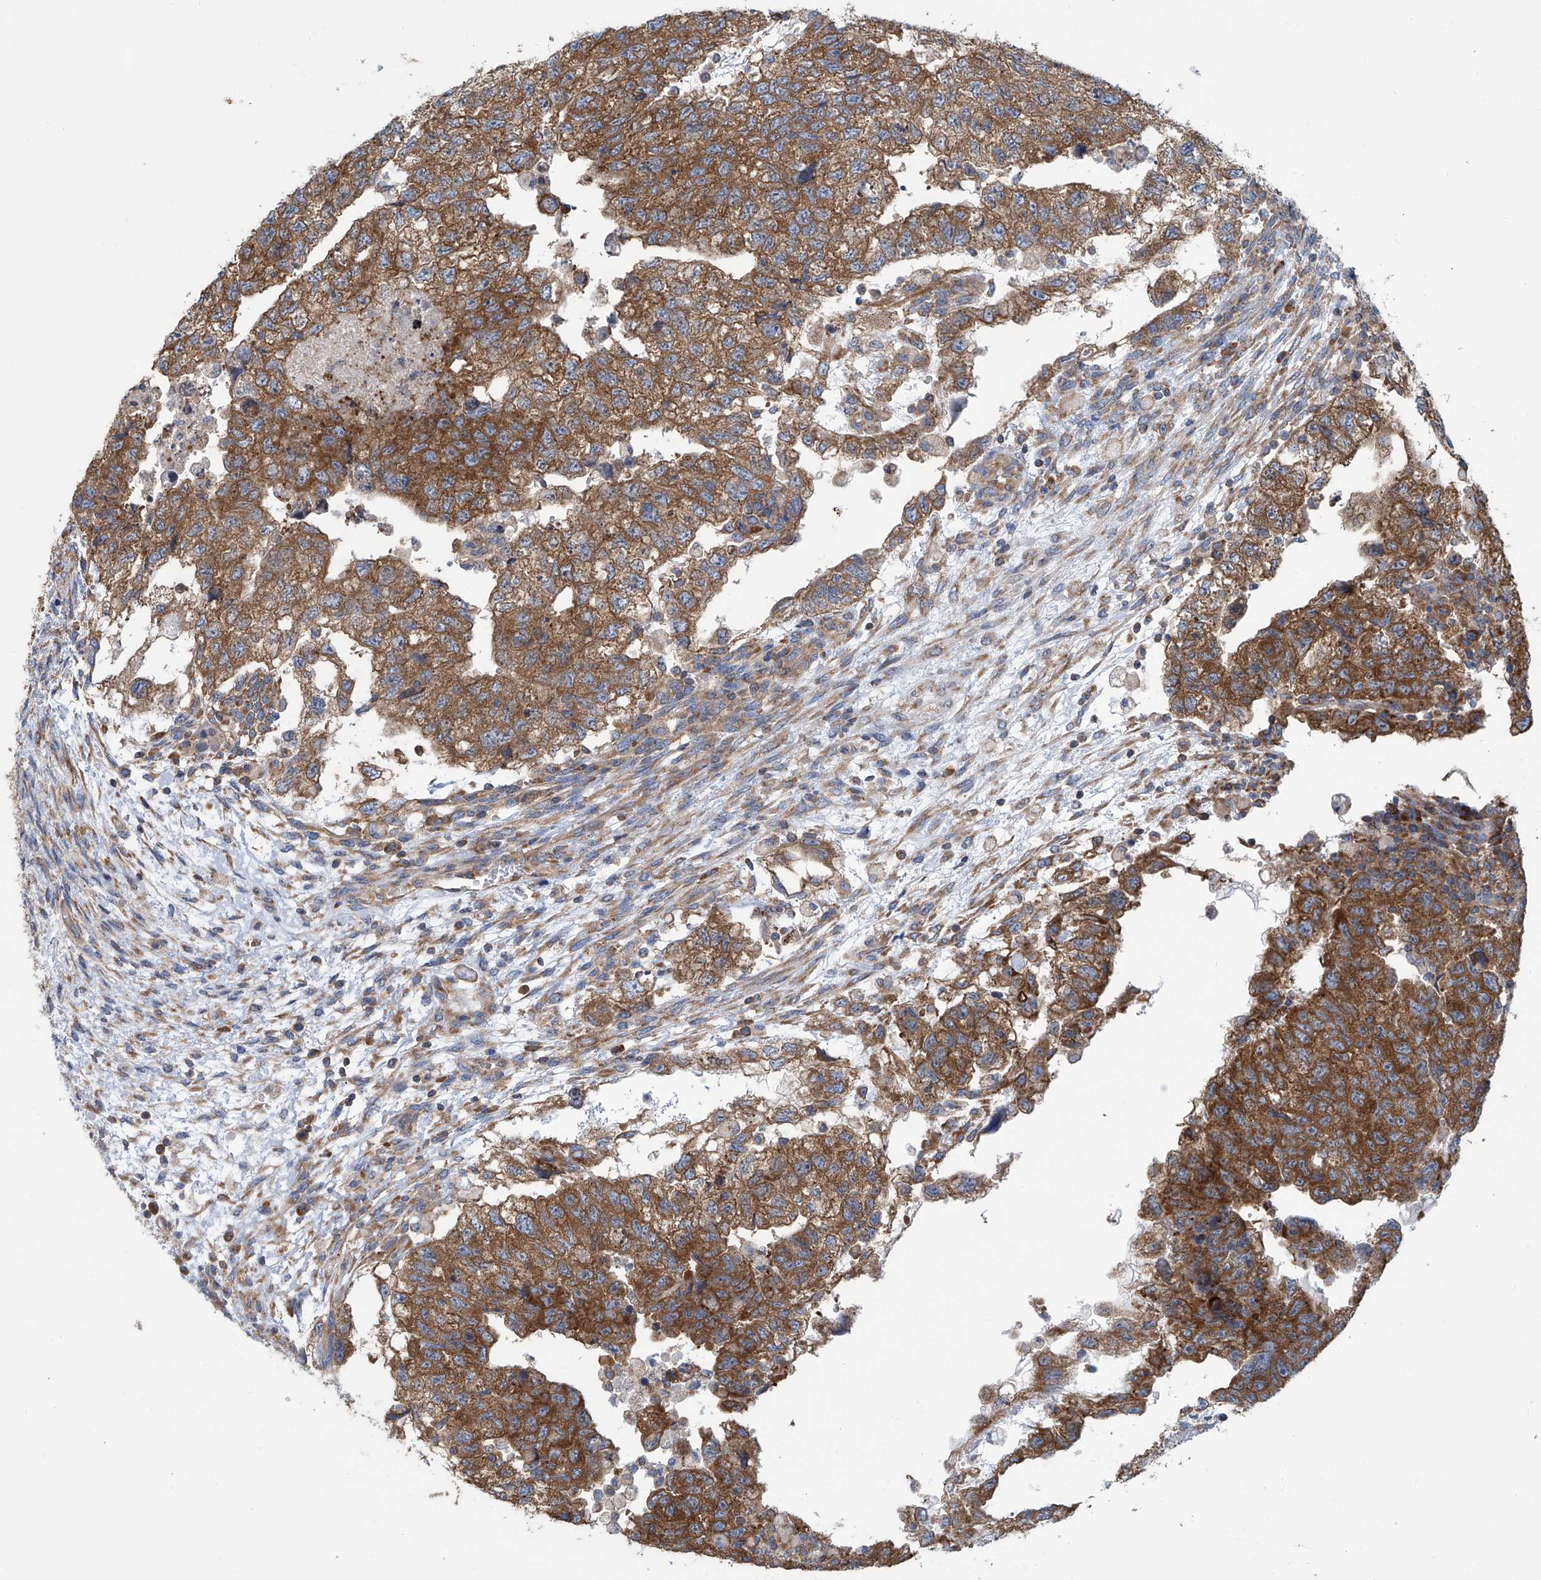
{"staining": {"intensity": "strong", "quantity": ">75%", "location": "cytoplasmic/membranous"}, "tissue": "testis cancer", "cell_type": "Tumor cells", "image_type": "cancer", "snomed": [{"axis": "morphology", "description": "Carcinoma, Embryonal, NOS"}, {"axis": "topography", "description": "Testis"}], "caption": "IHC image of neoplastic tissue: testis cancer stained using IHC exhibits high levels of strong protein expression localized specifically in the cytoplasmic/membranous of tumor cells, appearing as a cytoplasmic/membranous brown color.", "gene": "SENP2", "patient": {"sex": "male", "age": 36}}